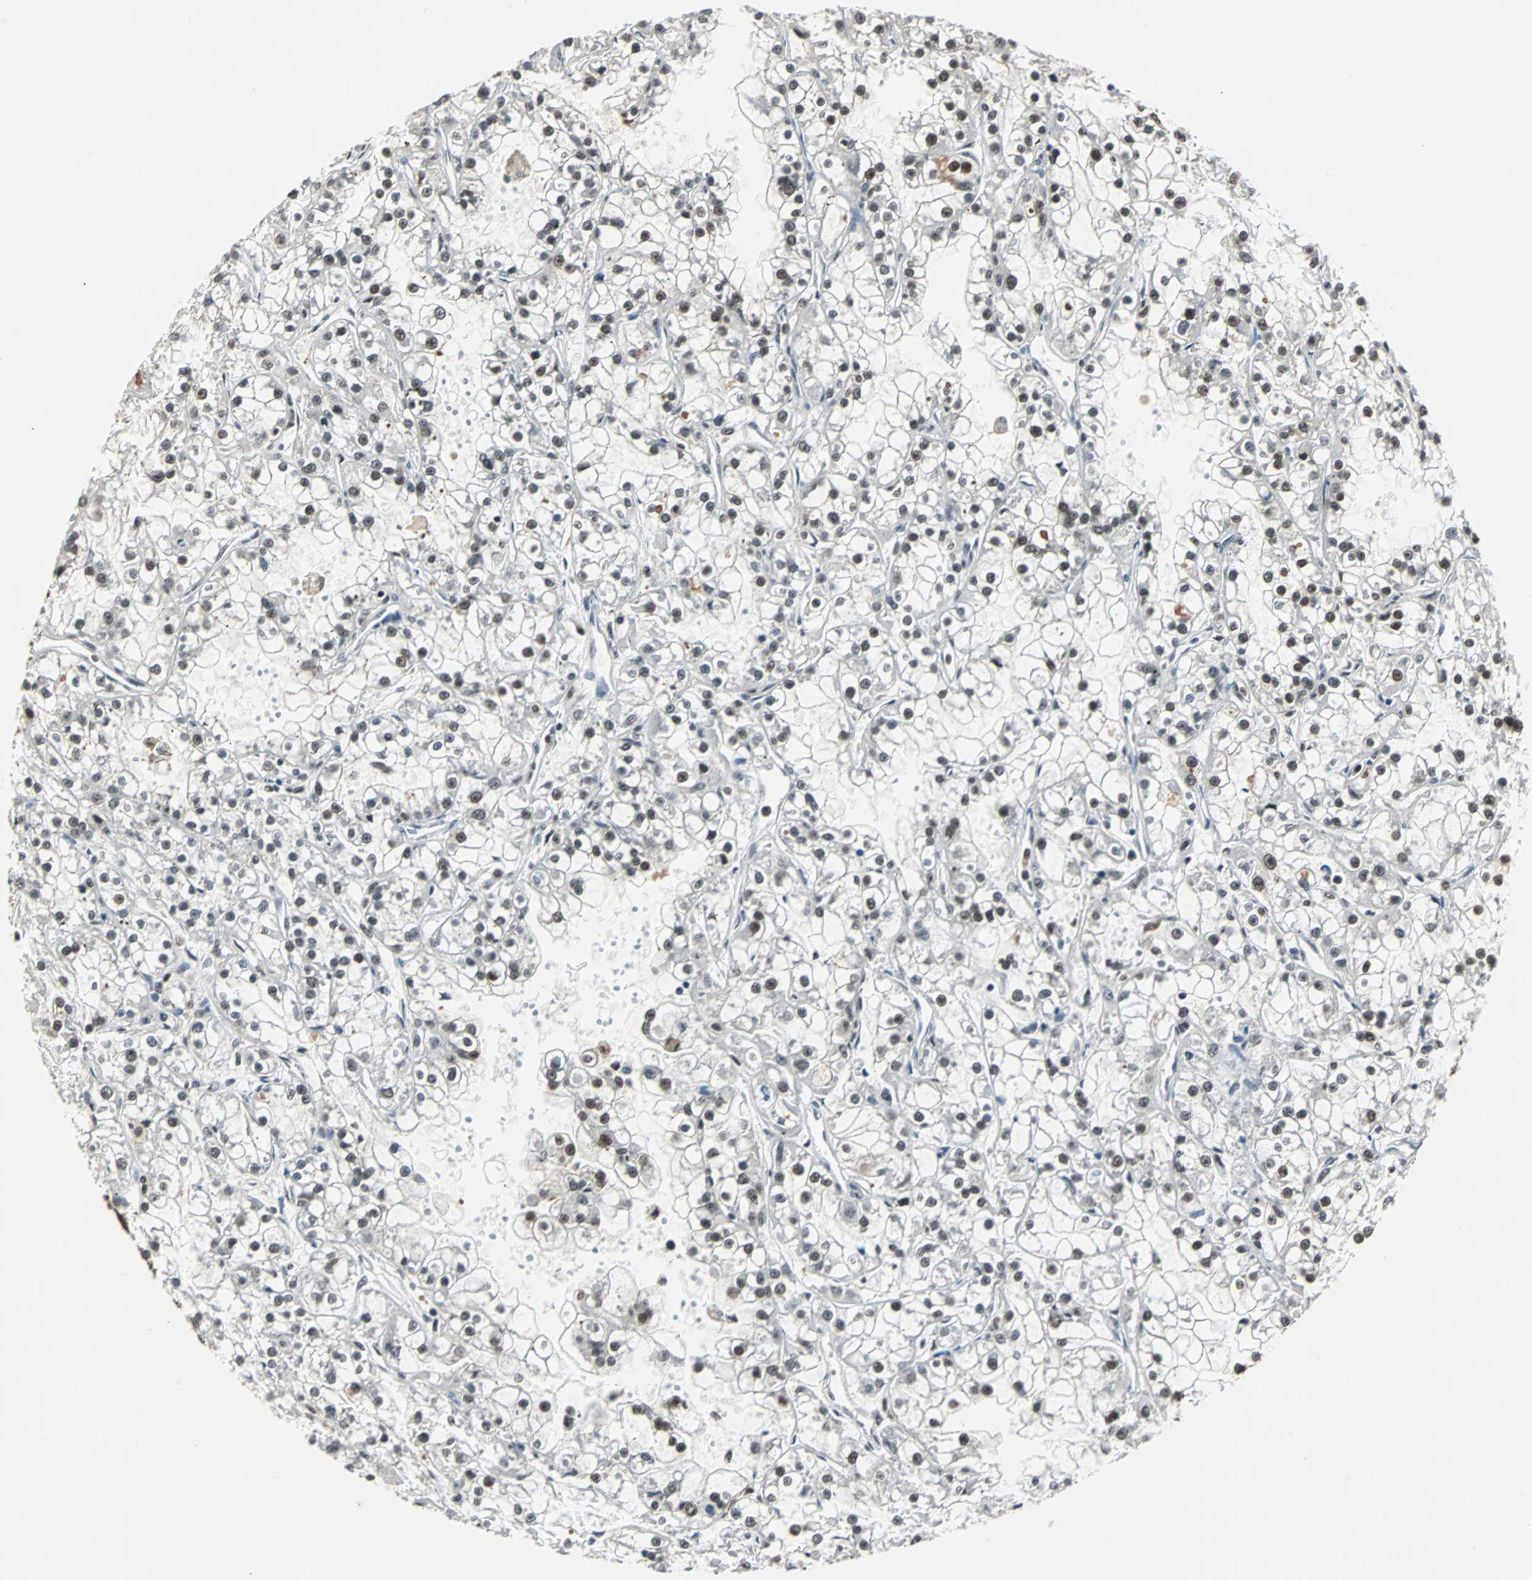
{"staining": {"intensity": "strong", "quantity": "25%-75%", "location": "nuclear"}, "tissue": "renal cancer", "cell_type": "Tumor cells", "image_type": "cancer", "snomed": [{"axis": "morphology", "description": "Adenocarcinoma, NOS"}, {"axis": "topography", "description": "Kidney"}], "caption": "Tumor cells display strong nuclear expression in about 25%-75% of cells in renal adenocarcinoma.", "gene": "XRCC4", "patient": {"sex": "female", "age": 52}}